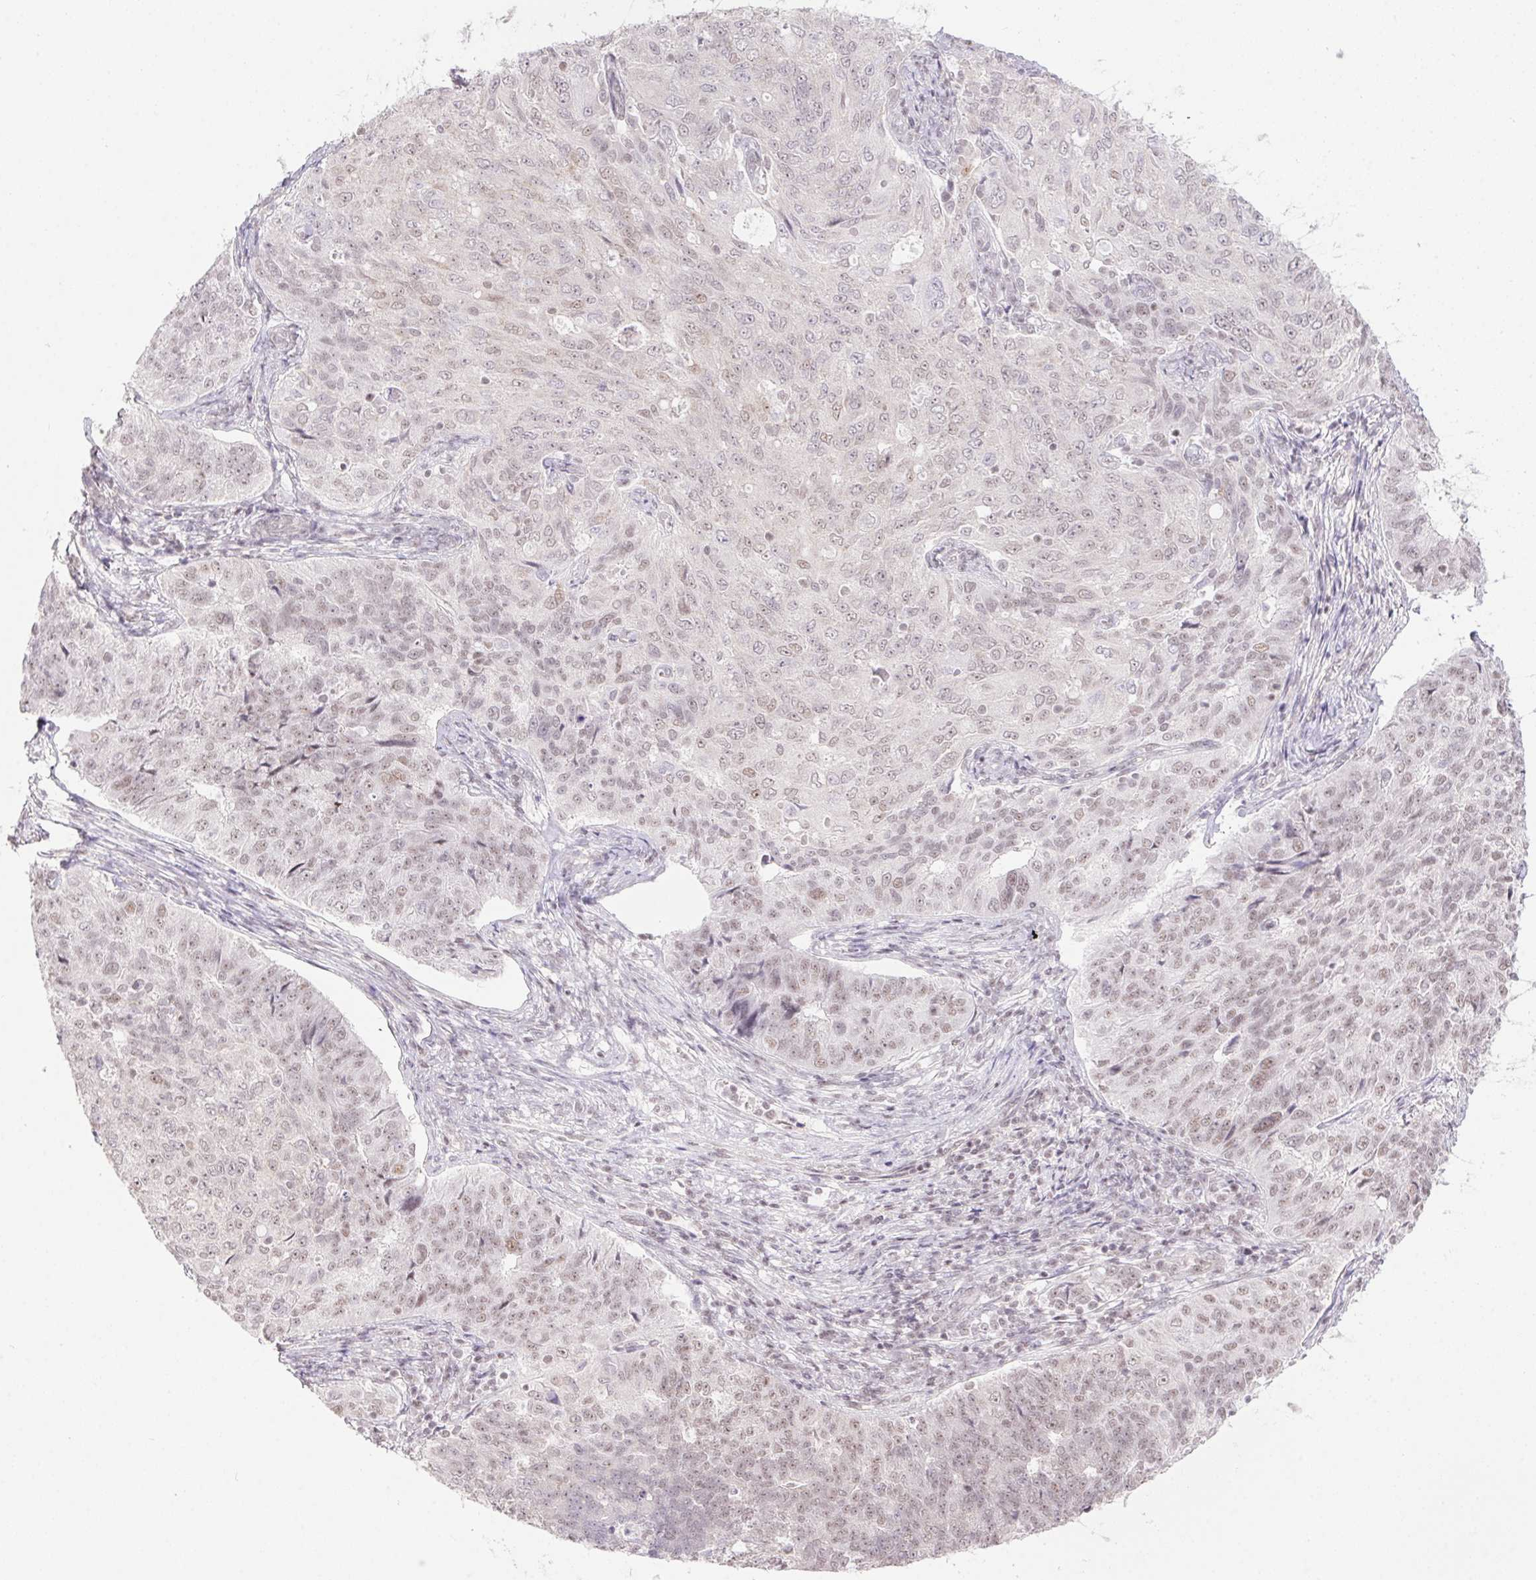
{"staining": {"intensity": "weak", "quantity": "25%-75%", "location": "nuclear"}, "tissue": "endometrial cancer", "cell_type": "Tumor cells", "image_type": "cancer", "snomed": [{"axis": "morphology", "description": "Adenocarcinoma, NOS"}, {"axis": "topography", "description": "Endometrium"}], "caption": "Endometrial cancer stained with a protein marker shows weak staining in tumor cells.", "gene": "DDX17", "patient": {"sex": "female", "age": 43}}